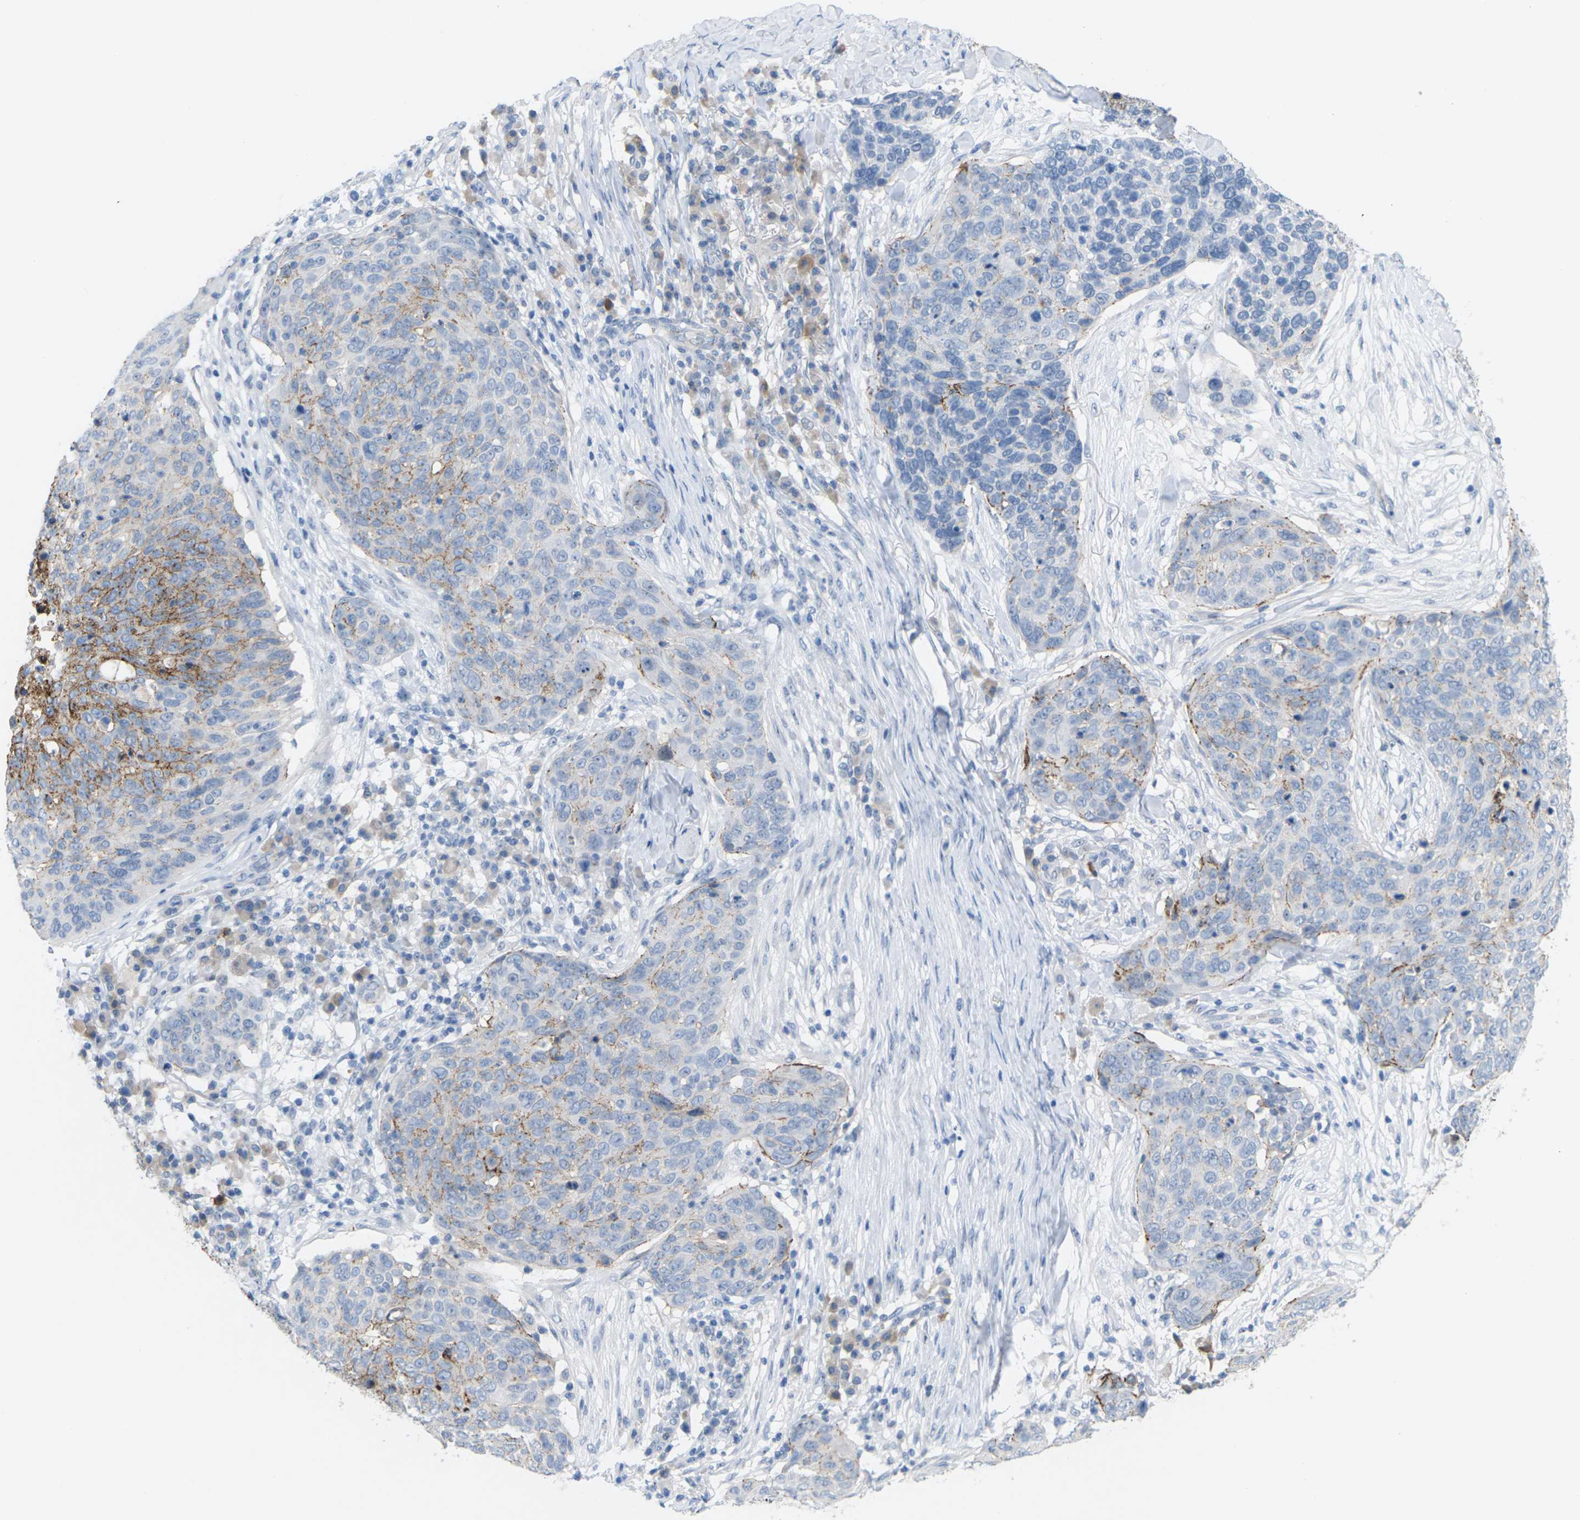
{"staining": {"intensity": "moderate", "quantity": "<25%", "location": "cytoplasmic/membranous"}, "tissue": "skin cancer", "cell_type": "Tumor cells", "image_type": "cancer", "snomed": [{"axis": "morphology", "description": "Squamous cell carcinoma in situ, NOS"}, {"axis": "morphology", "description": "Squamous cell carcinoma, NOS"}, {"axis": "topography", "description": "Skin"}], "caption": "Immunohistochemistry image of neoplastic tissue: human skin squamous cell carcinoma stained using immunohistochemistry (IHC) demonstrates low levels of moderate protein expression localized specifically in the cytoplasmic/membranous of tumor cells, appearing as a cytoplasmic/membranous brown color.", "gene": "CLDN3", "patient": {"sex": "male", "age": 93}}